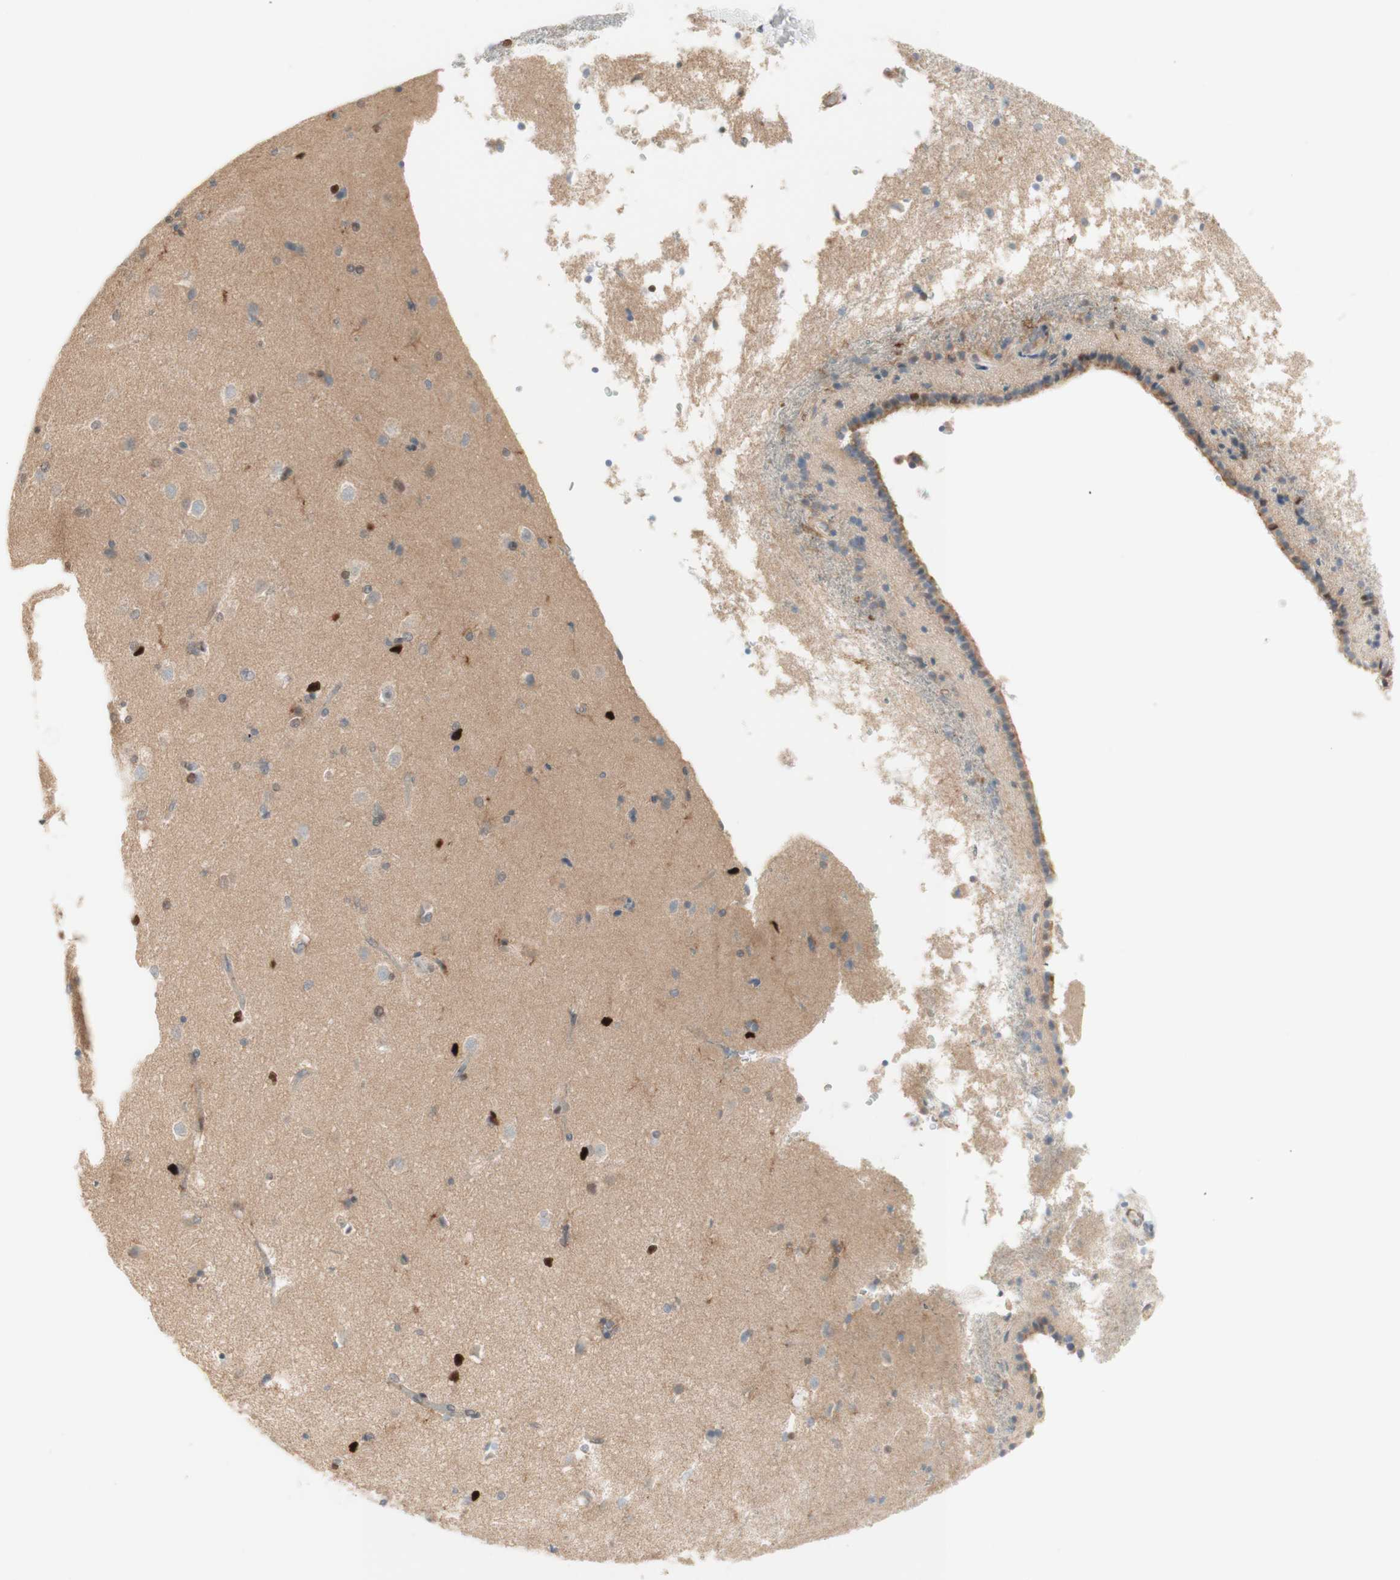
{"staining": {"intensity": "moderate", "quantity": "<25%", "location": "cytoplasmic/membranous"}, "tissue": "caudate", "cell_type": "Glial cells", "image_type": "normal", "snomed": [{"axis": "morphology", "description": "Normal tissue, NOS"}, {"axis": "topography", "description": "Lateral ventricle wall"}], "caption": "A low amount of moderate cytoplasmic/membranous staining is present in about <25% of glial cells in benign caudate. (IHC, brightfield microscopy, high magnification).", "gene": "RFNG", "patient": {"sex": "female", "age": 19}}